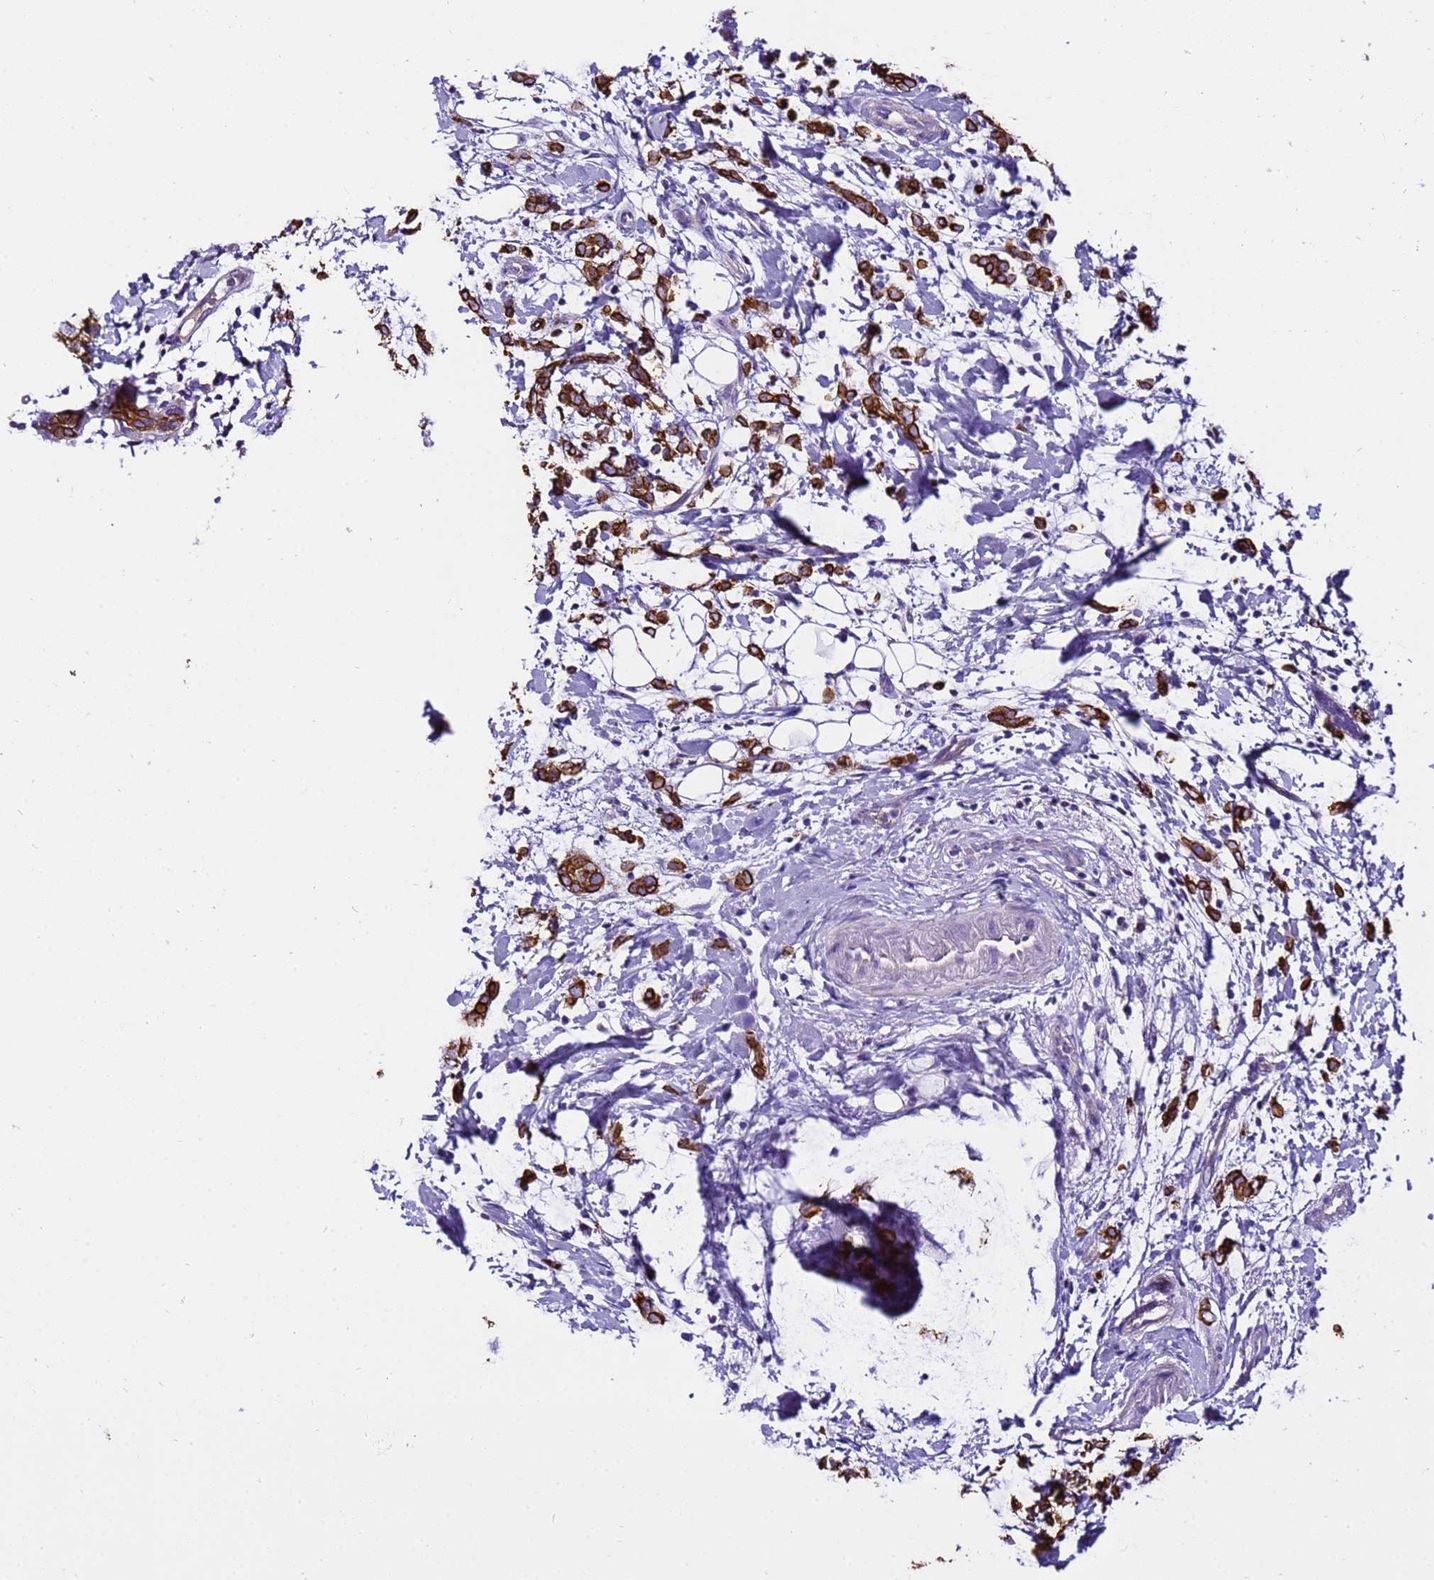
{"staining": {"intensity": "strong", "quantity": ">75%", "location": "cytoplasmic/membranous"}, "tissue": "breast cancer", "cell_type": "Tumor cells", "image_type": "cancer", "snomed": [{"axis": "morphology", "description": "Normal tissue, NOS"}, {"axis": "morphology", "description": "Lobular carcinoma"}, {"axis": "topography", "description": "Breast"}], "caption": "Immunohistochemistry (IHC) image of breast lobular carcinoma stained for a protein (brown), which demonstrates high levels of strong cytoplasmic/membranous staining in approximately >75% of tumor cells.", "gene": "PIEZO2", "patient": {"sex": "female", "age": 47}}